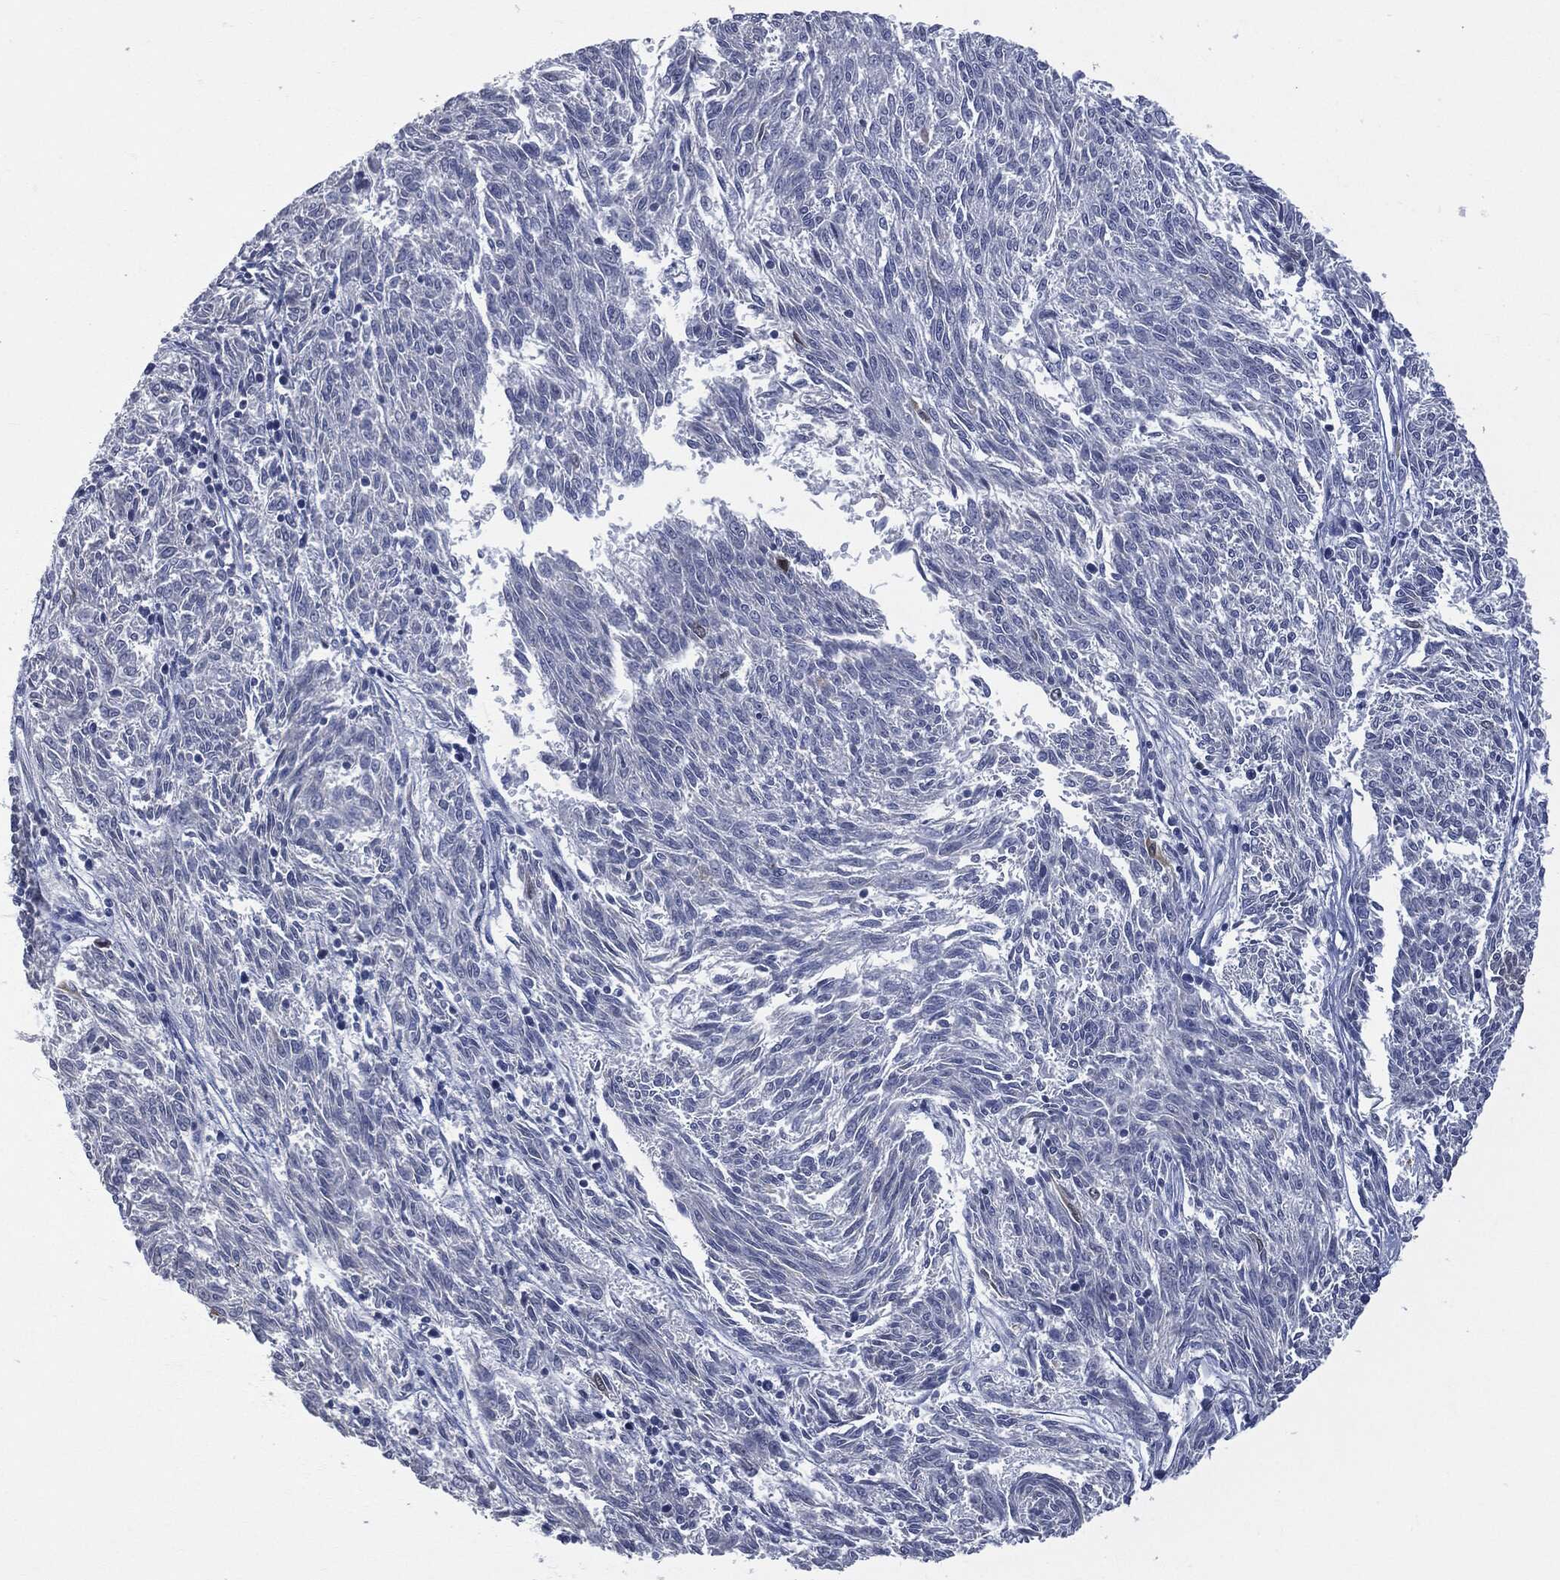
{"staining": {"intensity": "negative", "quantity": "none", "location": "none"}, "tissue": "melanoma", "cell_type": "Tumor cells", "image_type": "cancer", "snomed": [{"axis": "morphology", "description": "Malignant melanoma, NOS"}, {"axis": "topography", "description": "Skin"}], "caption": "This micrograph is of melanoma stained with immunohistochemistry (IHC) to label a protein in brown with the nuclei are counter-stained blue. There is no positivity in tumor cells.", "gene": "UBE2C", "patient": {"sex": "female", "age": 72}}